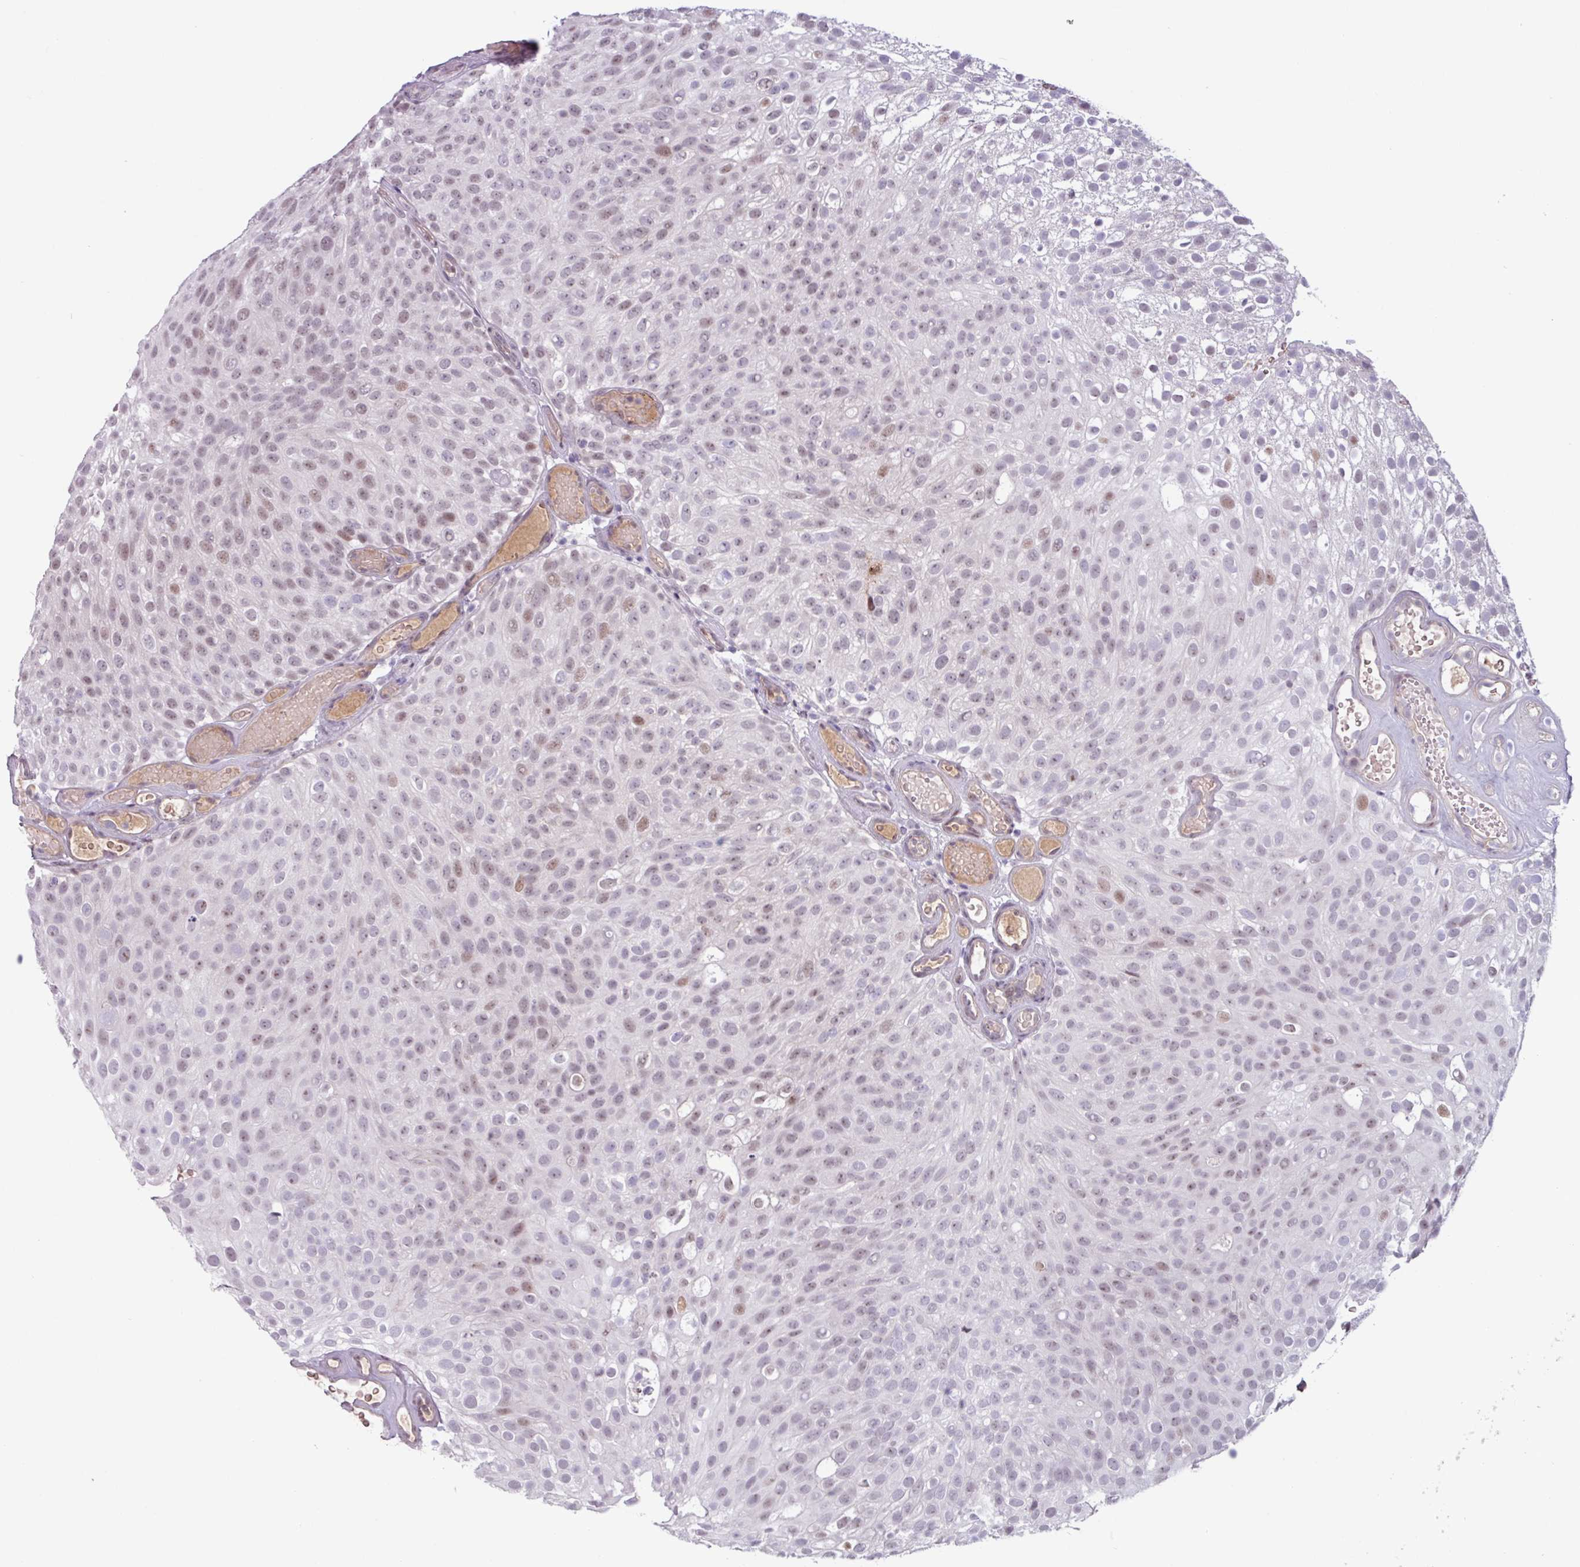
{"staining": {"intensity": "weak", "quantity": "<25%", "location": "nuclear"}, "tissue": "urothelial cancer", "cell_type": "Tumor cells", "image_type": "cancer", "snomed": [{"axis": "morphology", "description": "Urothelial carcinoma, Low grade"}, {"axis": "topography", "description": "Urinary bladder"}], "caption": "DAB immunohistochemical staining of human low-grade urothelial carcinoma exhibits no significant expression in tumor cells.", "gene": "ZNF575", "patient": {"sex": "male", "age": 78}}